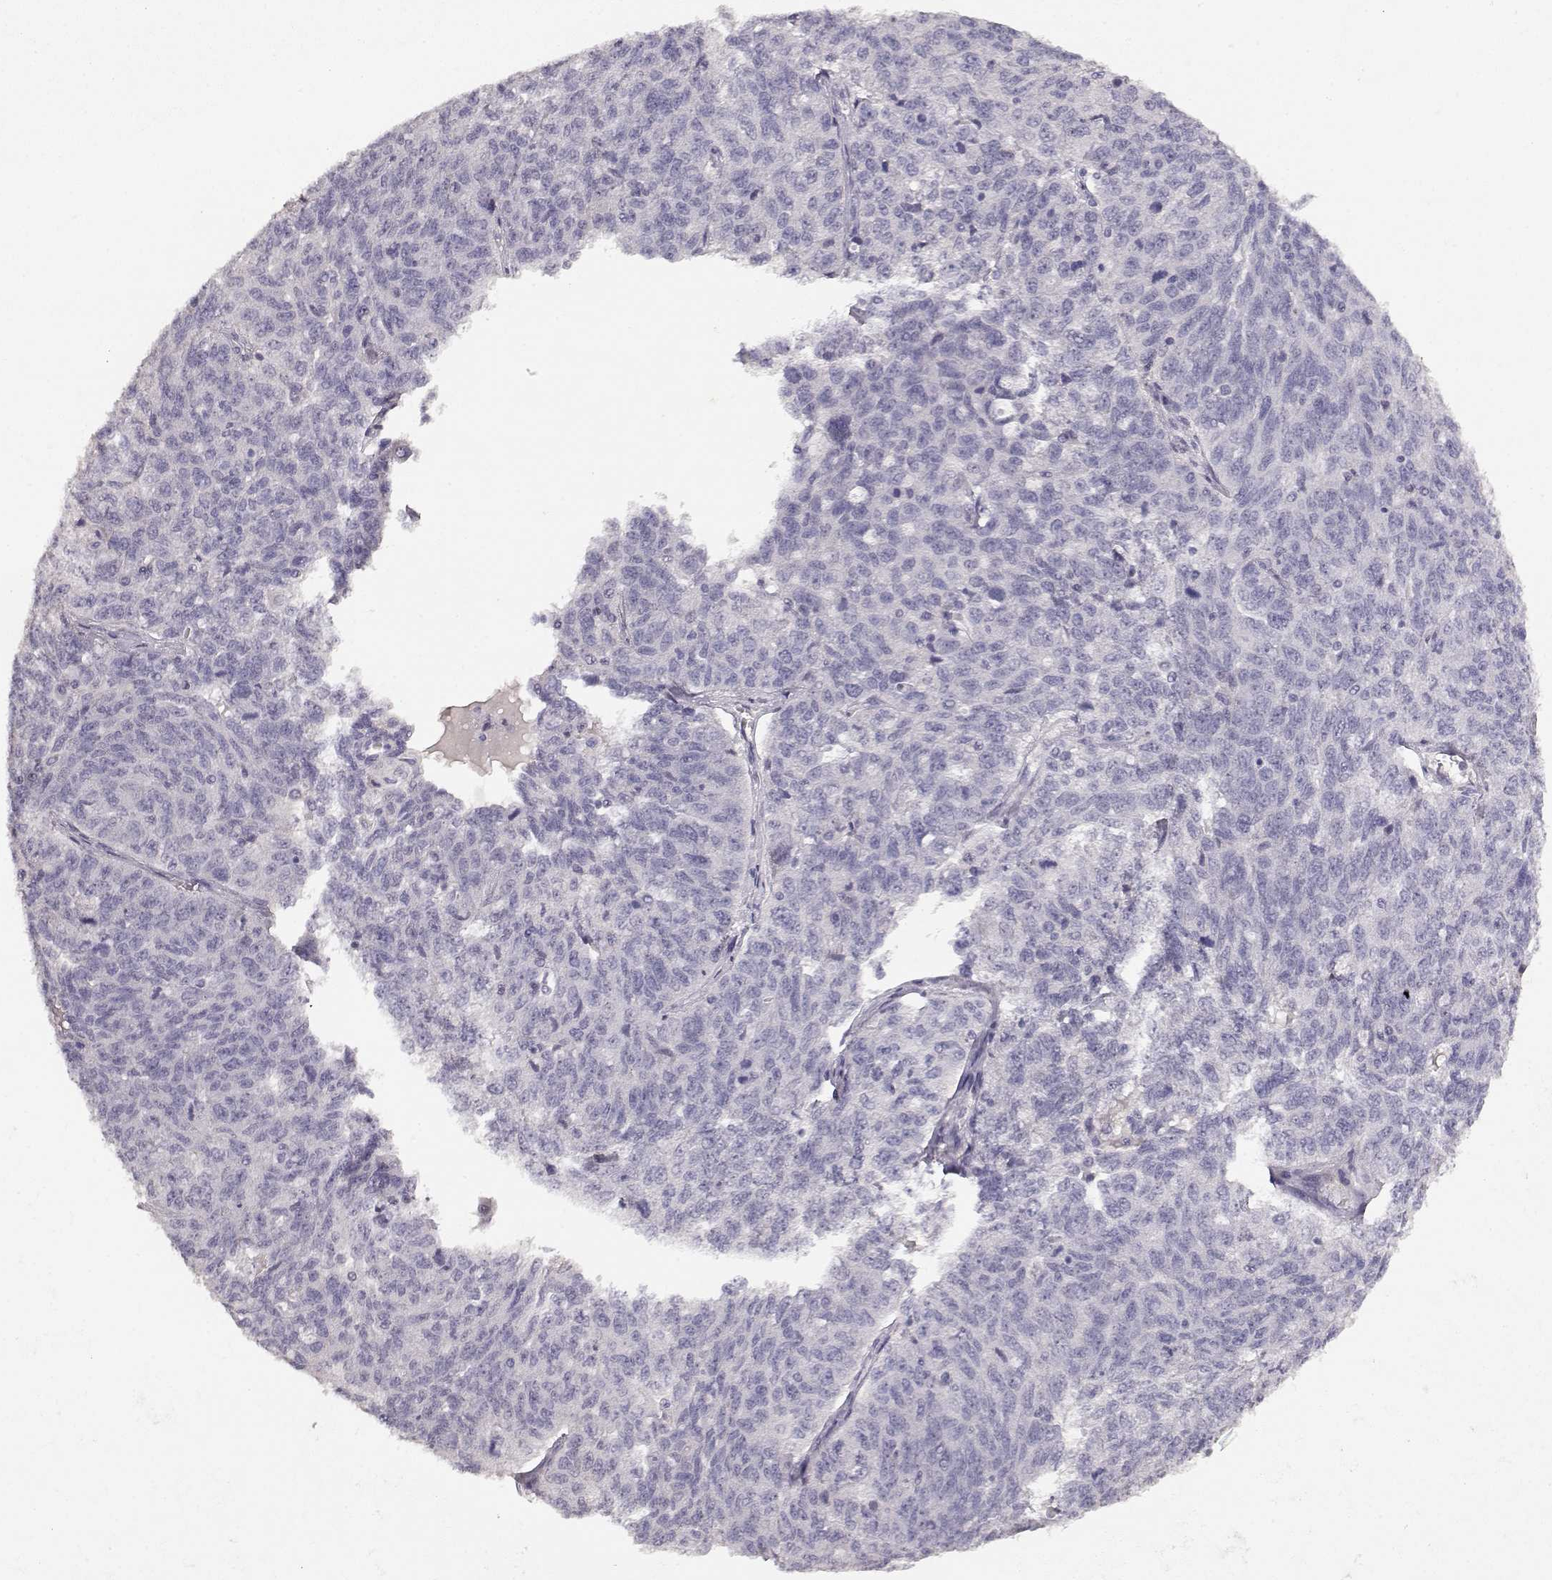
{"staining": {"intensity": "negative", "quantity": "none", "location": "none"}, "tissue": "ovarian cancer", "cell_type": "Tumor cells", "image_type": "cancer", "snomed": [{"axis": "morphology", "description": "Cystadenocarcinoma, serous, NOS"}, {"axis": "topography", "description": "Ovary"}], "caption": "Tumor cells show no significant protein positivity in serous cystadenocarcinoma (ovarian).", "gene": "TPH2", "patient": {"sex": "female", "age": 71}}